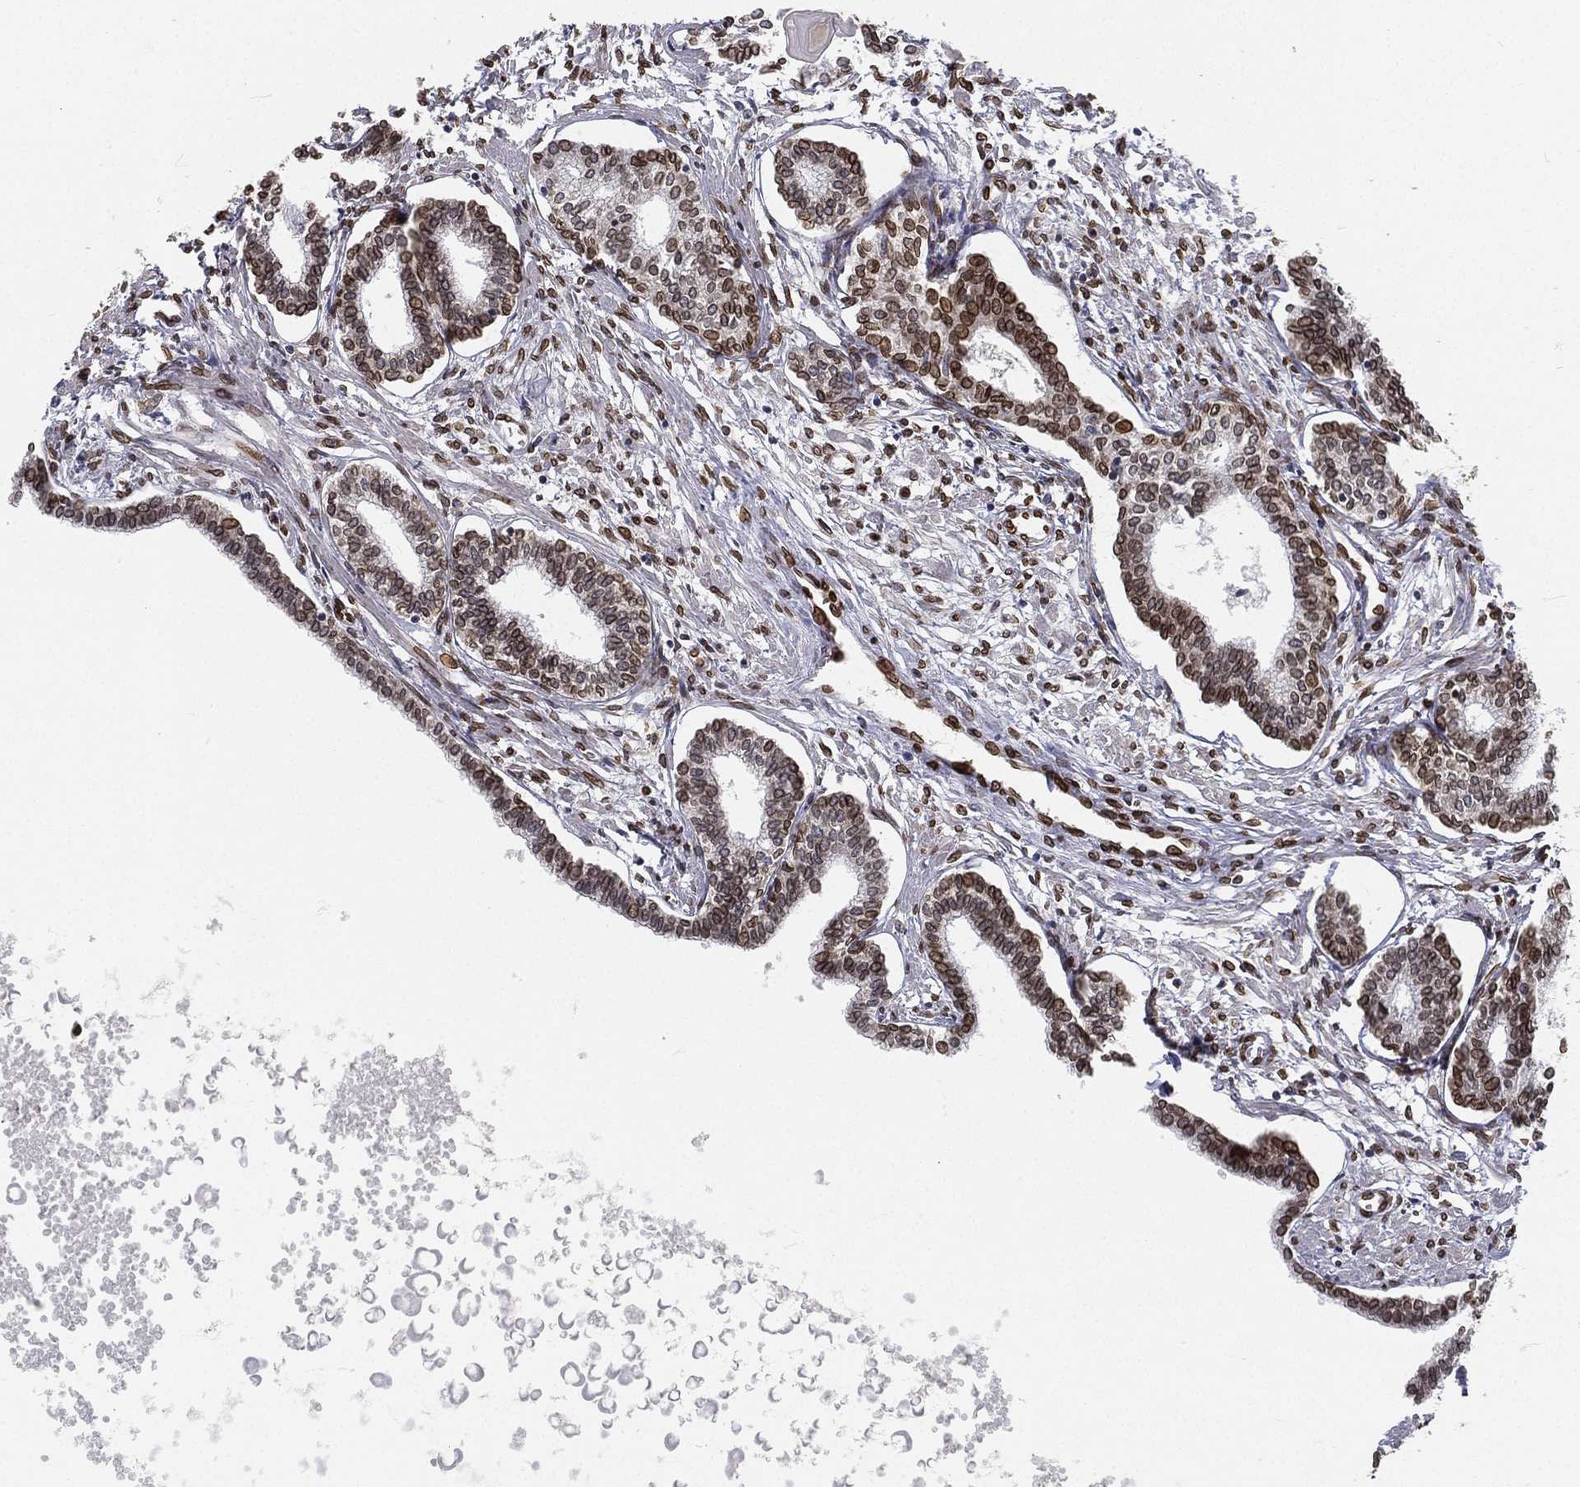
{"staining": {"intensity": "strong", "quantity": ">75%", "location": "cytoplasmic/membranous,nuclear"}, "tissue": "prostate", "cell_type": "Glandular cells", "image_type": "normal", "snomed": [{"axis": "morphology", "description": "Normal tissue, NOS"}, {"axis": "topography", "description": "Prostate"}], "caption": "Brown immunohistochemical staining in benign human prostate demonstrates strong cytoplasmic/membranous,nuclear positivity in approximately >75% of glandular cells.", "gene": "PALB2", "patient": {"sex": "male", "age": 60}}